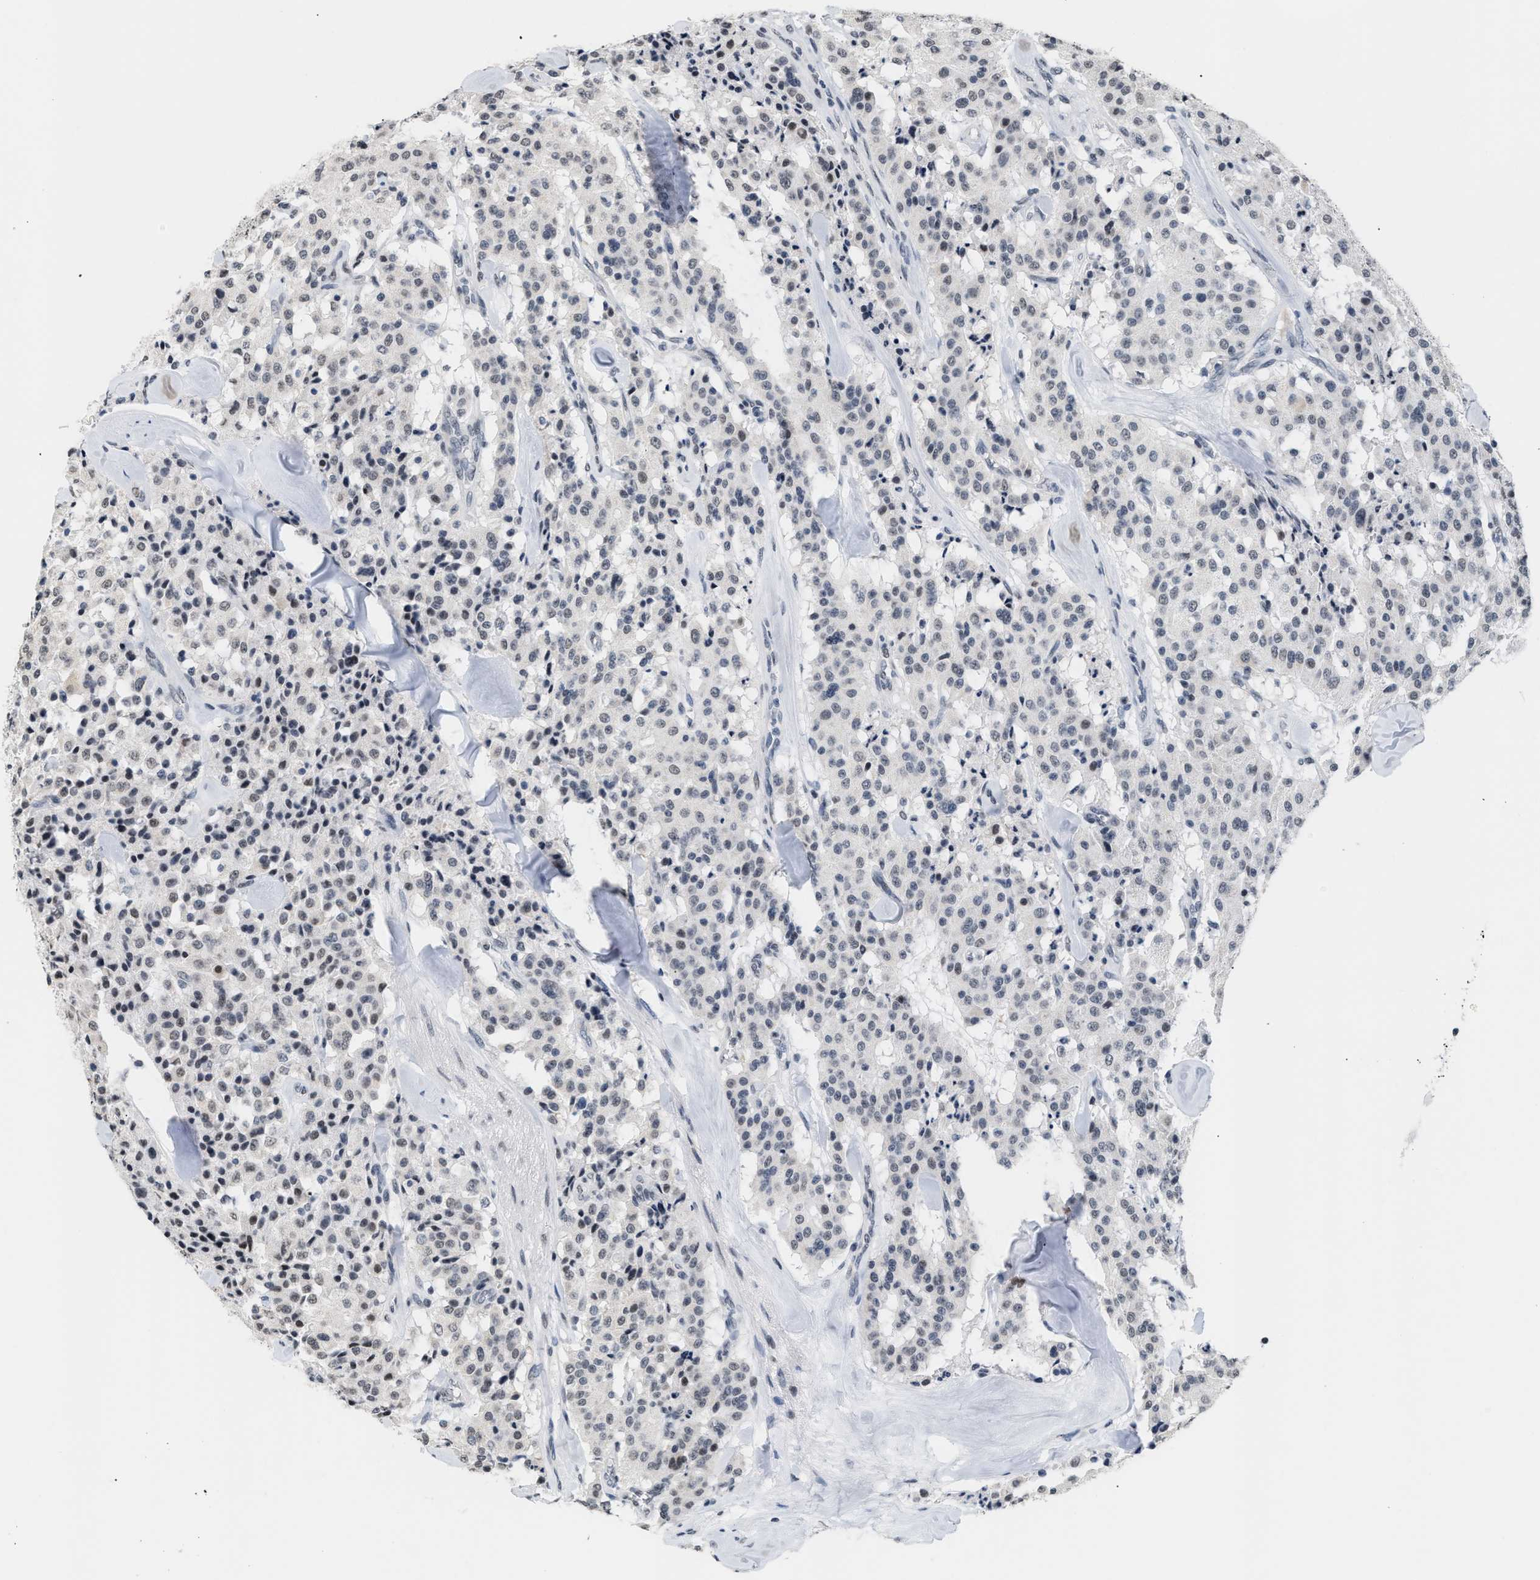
{"staining": {"intensity": "negative", "quantity": "none", "location": "none"}, "tissue": "carcinoid", "cell_type": "Tumor cells", "image_type": "cancer", "snomed": [{"axis": "morphology", "description": "Carcinoid, malignant, NOS"}, {"axis": "topography", "description": "Lung"}], "caption": "A micrograph of carcinoid stained for a protein shows no brown staining in tumor cells. Brightfield microscopy of immunohistochemistry stained with DAB (brown) and hematoxylin (blue), captured at high magnification.", "gene": "RAF1", "patient": {"sex": "male", "age": 30}}